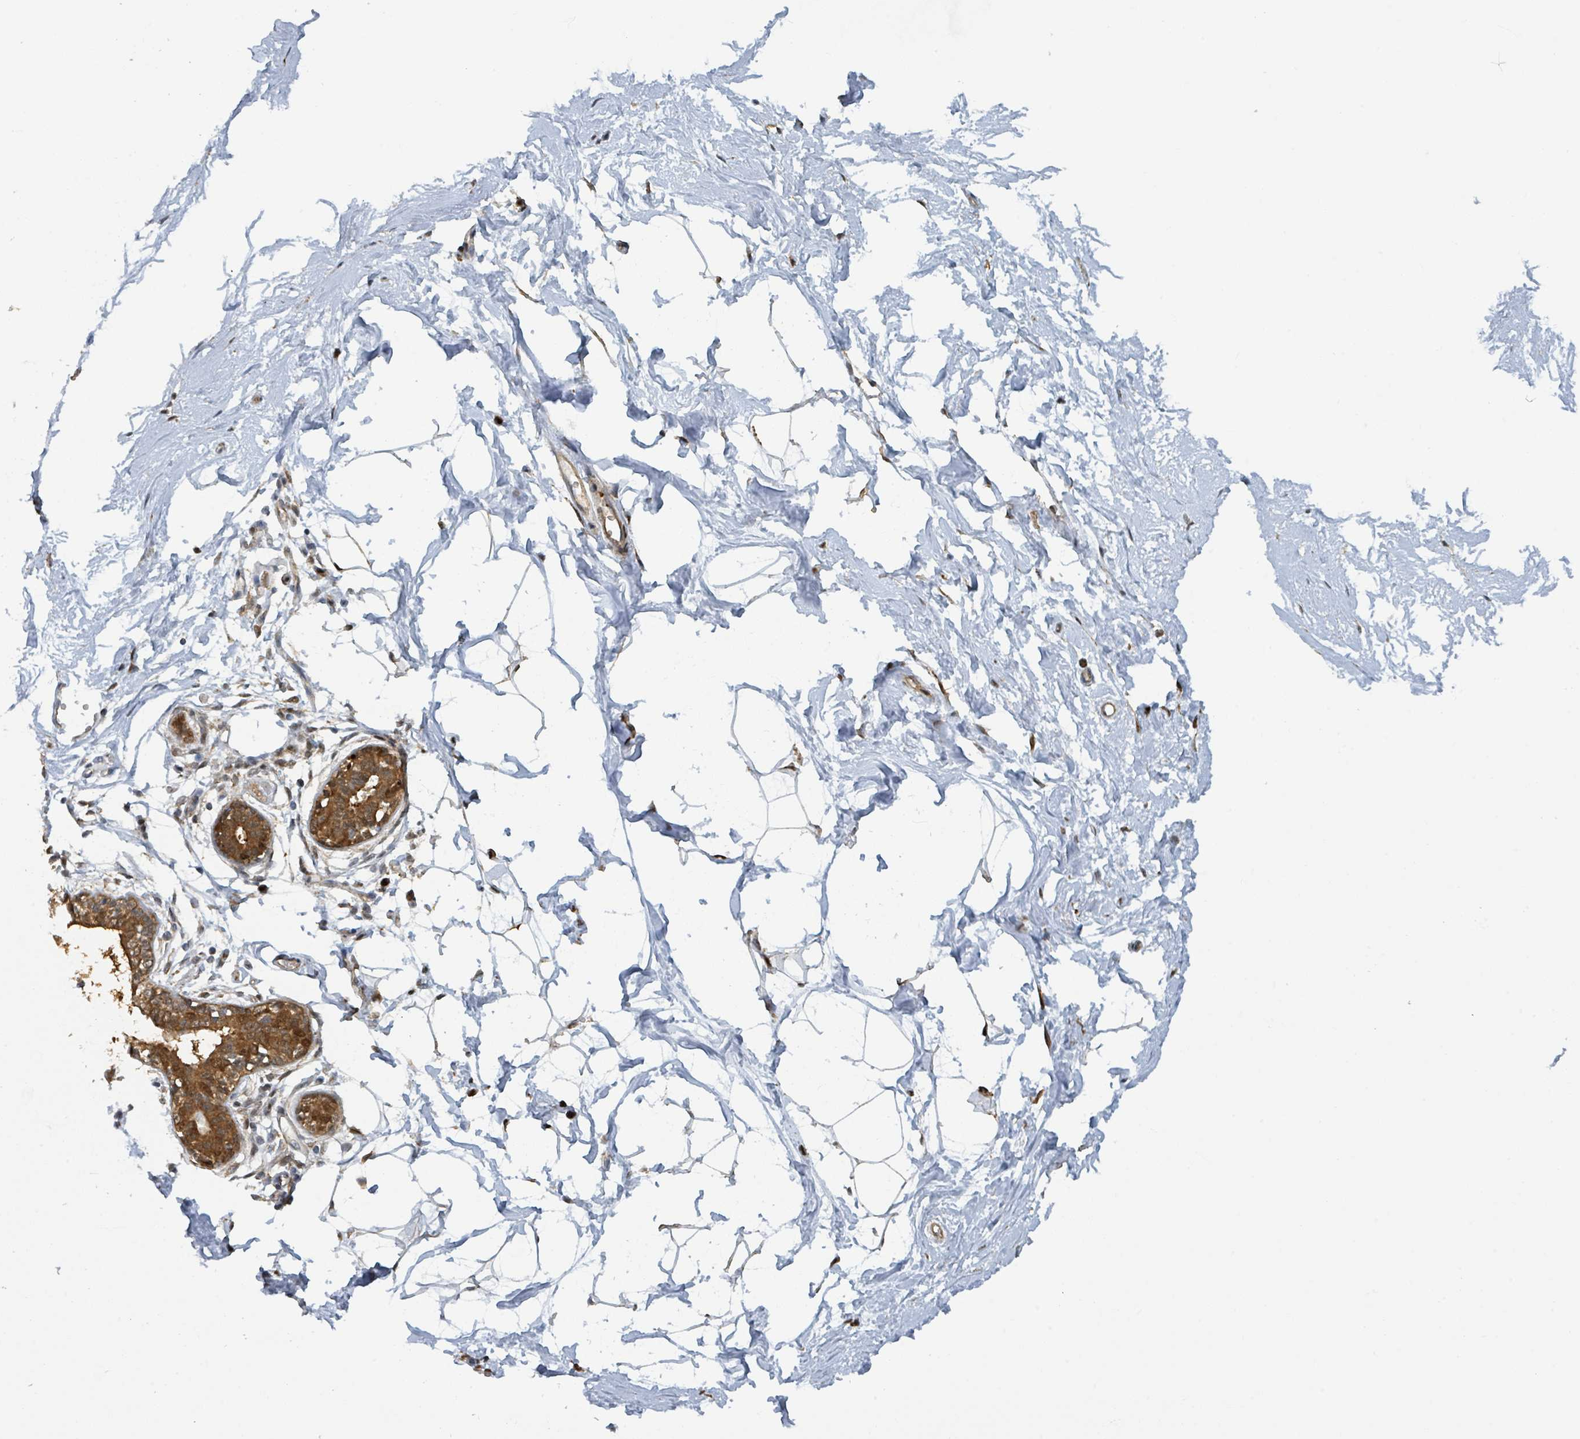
{"staining": {"intensity": "moderate", "quantity": "<25%", "location": "cytoplasmic/membranous"}, "tissue": "breast", "cell_type": "Adipocytes", "image_type": "normal", "snomed": [{"axis": "morphology", "description": "Normal tissue, NOS"}, {"axis": "topography", "description": "Breast"}], "caption": "Immunohistochemistry (IHC) (DAB (3,3'-diaminobenzidine)) staining of unremarkable breast exhibits moderate cytoplasmic/membranous protein staining in approximately <25% of adipocytes.", "gene": "PSMB7", "patient": {"sex": "female", "age": 45}}